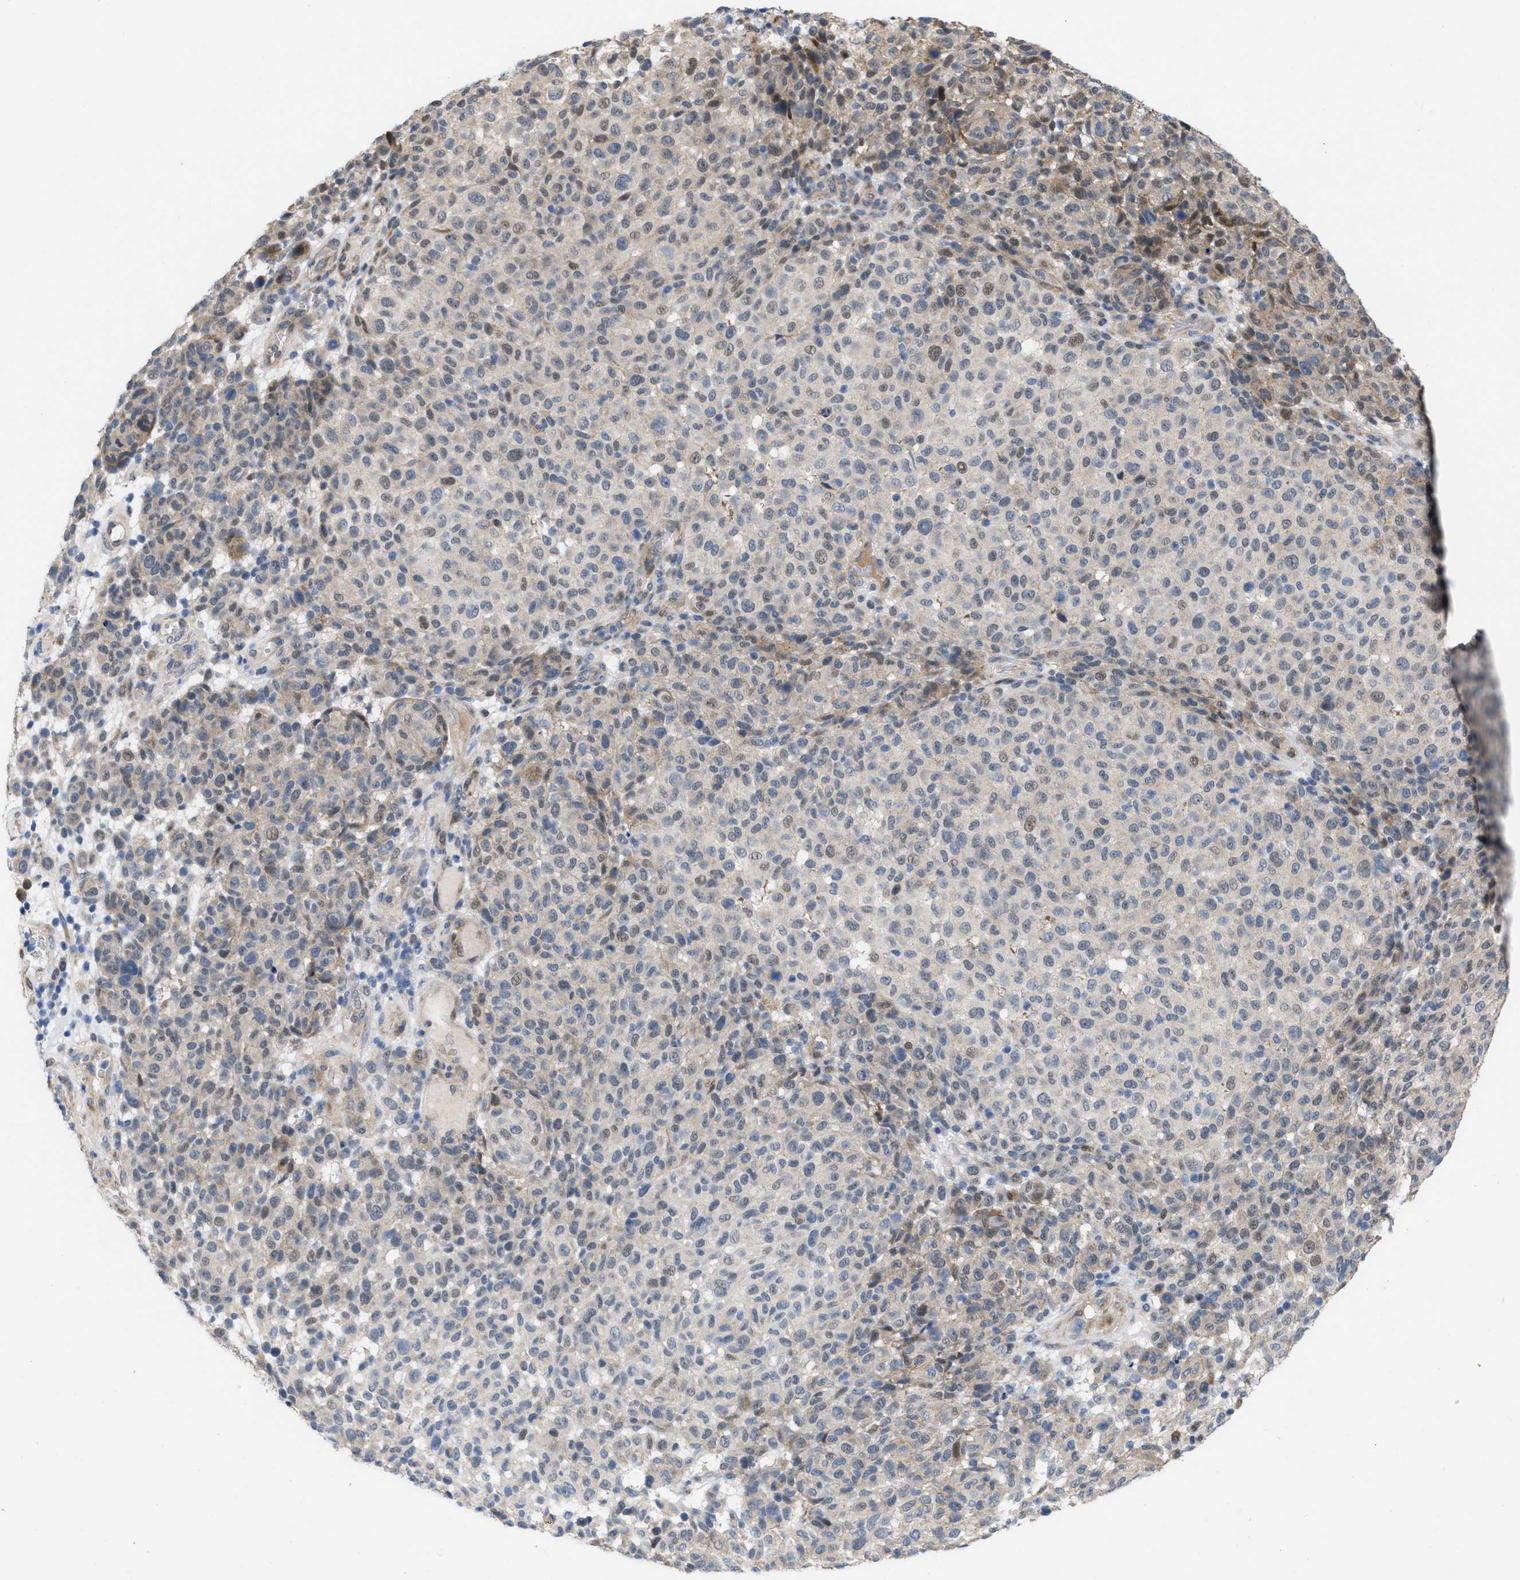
{"staining": {"intensity": "weak", "quantity": "25%-75%", "location": "cytoplasmic/membranous,nuclear"}, "tissue": "melanoma", "cell_type": "Tumor cells", "image_type": "cancer", "snomed": [{"axis": "morphology", "description": "Malignant melanoma, NOS"}, {"axis": "topography", "description": "Skin"}], "caption": "Malignant melanoma stained with a protein marker demonstrates weak staining in tumor cells.", "gene": "CDPF1", "patient": {"sex": "male", "age": 59}}